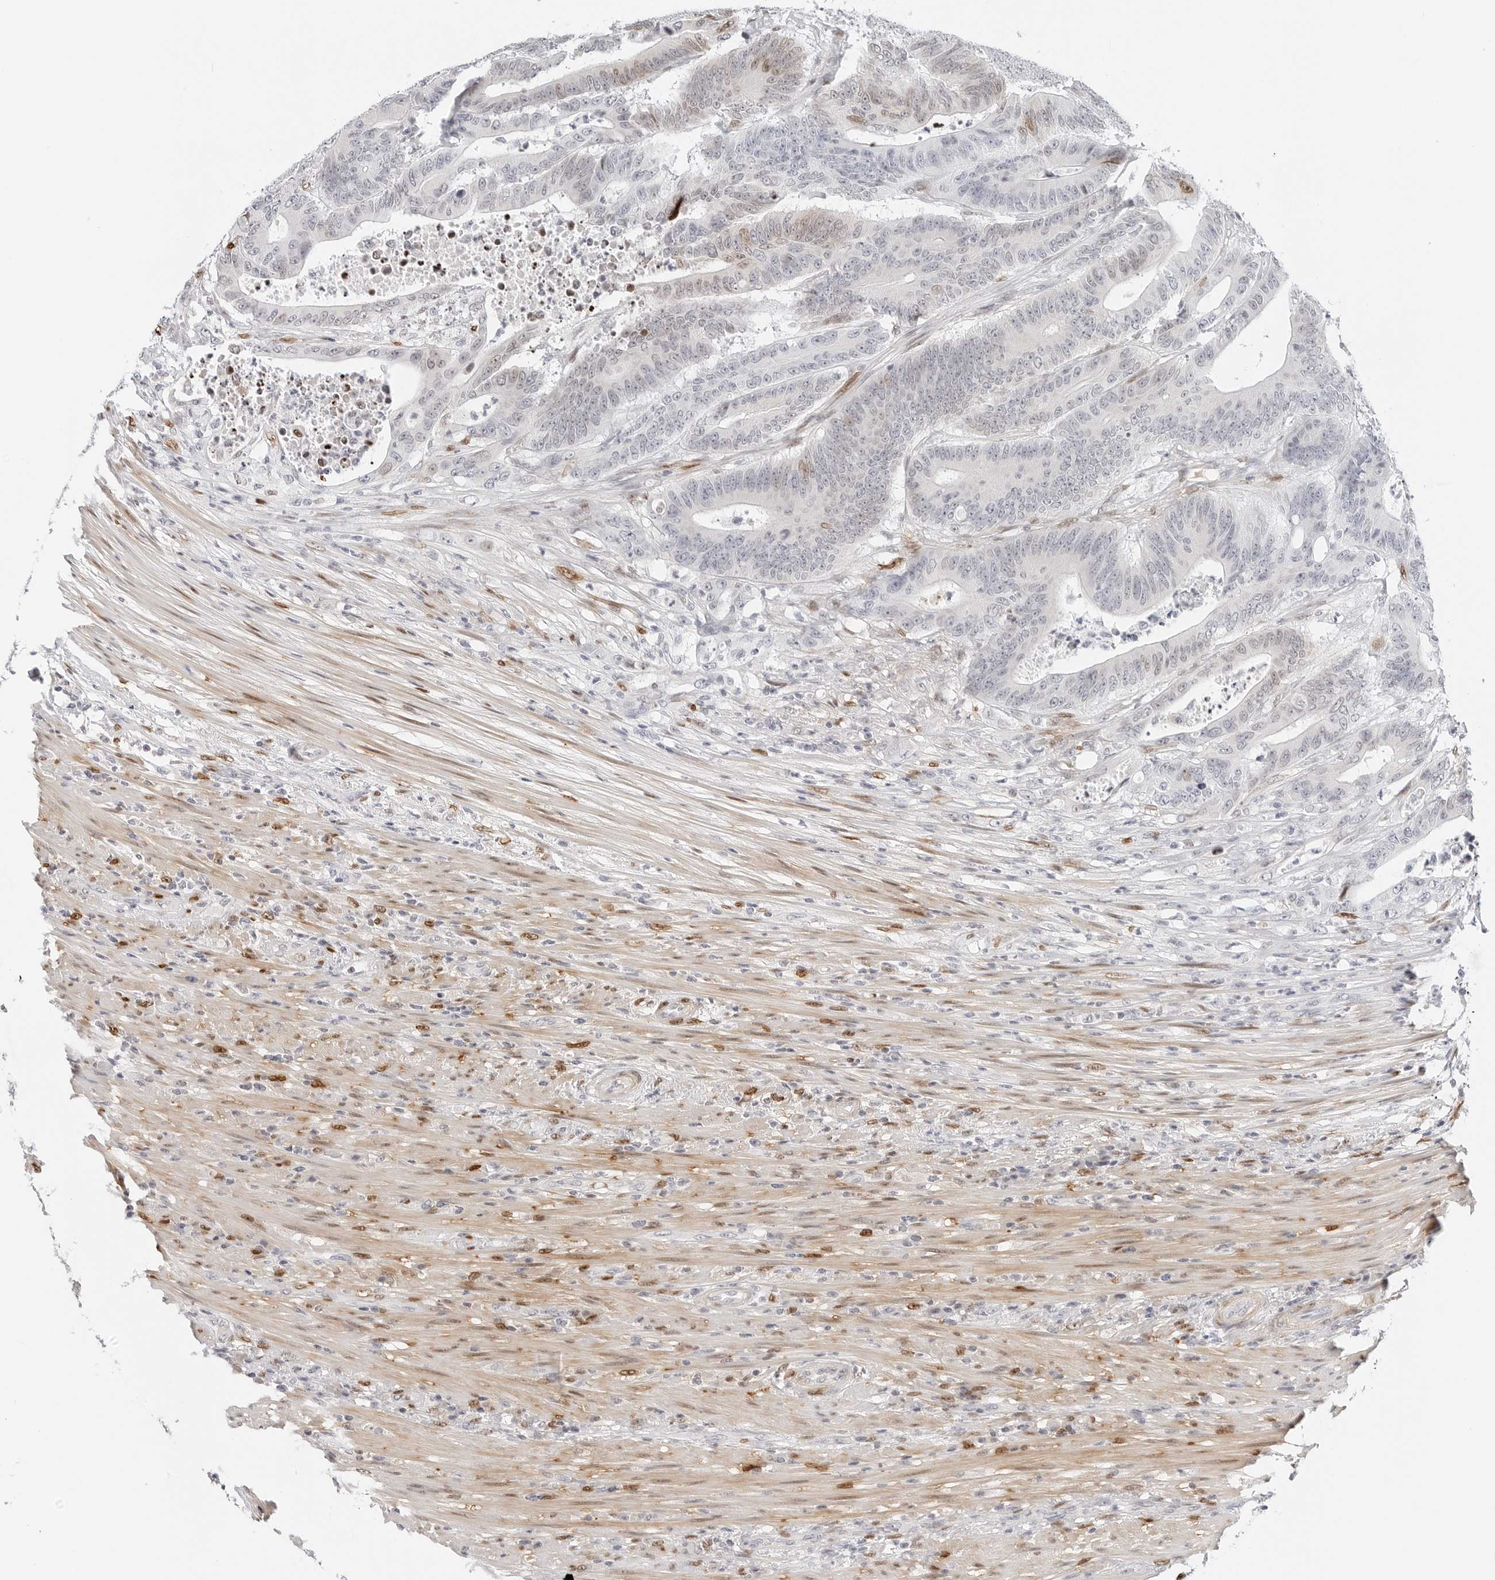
{"staining": {"intensity": "weak", "quantity": "<25%", "location": "nuclear"}, "tissue": "colorectal cancer", "cell_type": "Tumor cells", "image_type": "cancer", "snomed": [{"axis": "morphology", "description": "Adenocarcinoma, NOS"}, {"axis": "topography", "description": "Colon"}], "caption": "High power microscopy histopathology image of an immunohistochemistry photomicrograph of colorectal cancer, revealing no significant staining in tumor cells. (DAB IHC, high magnification).", "gene": "SPIDR", "patient": {"sex": "male", "age": 83}}